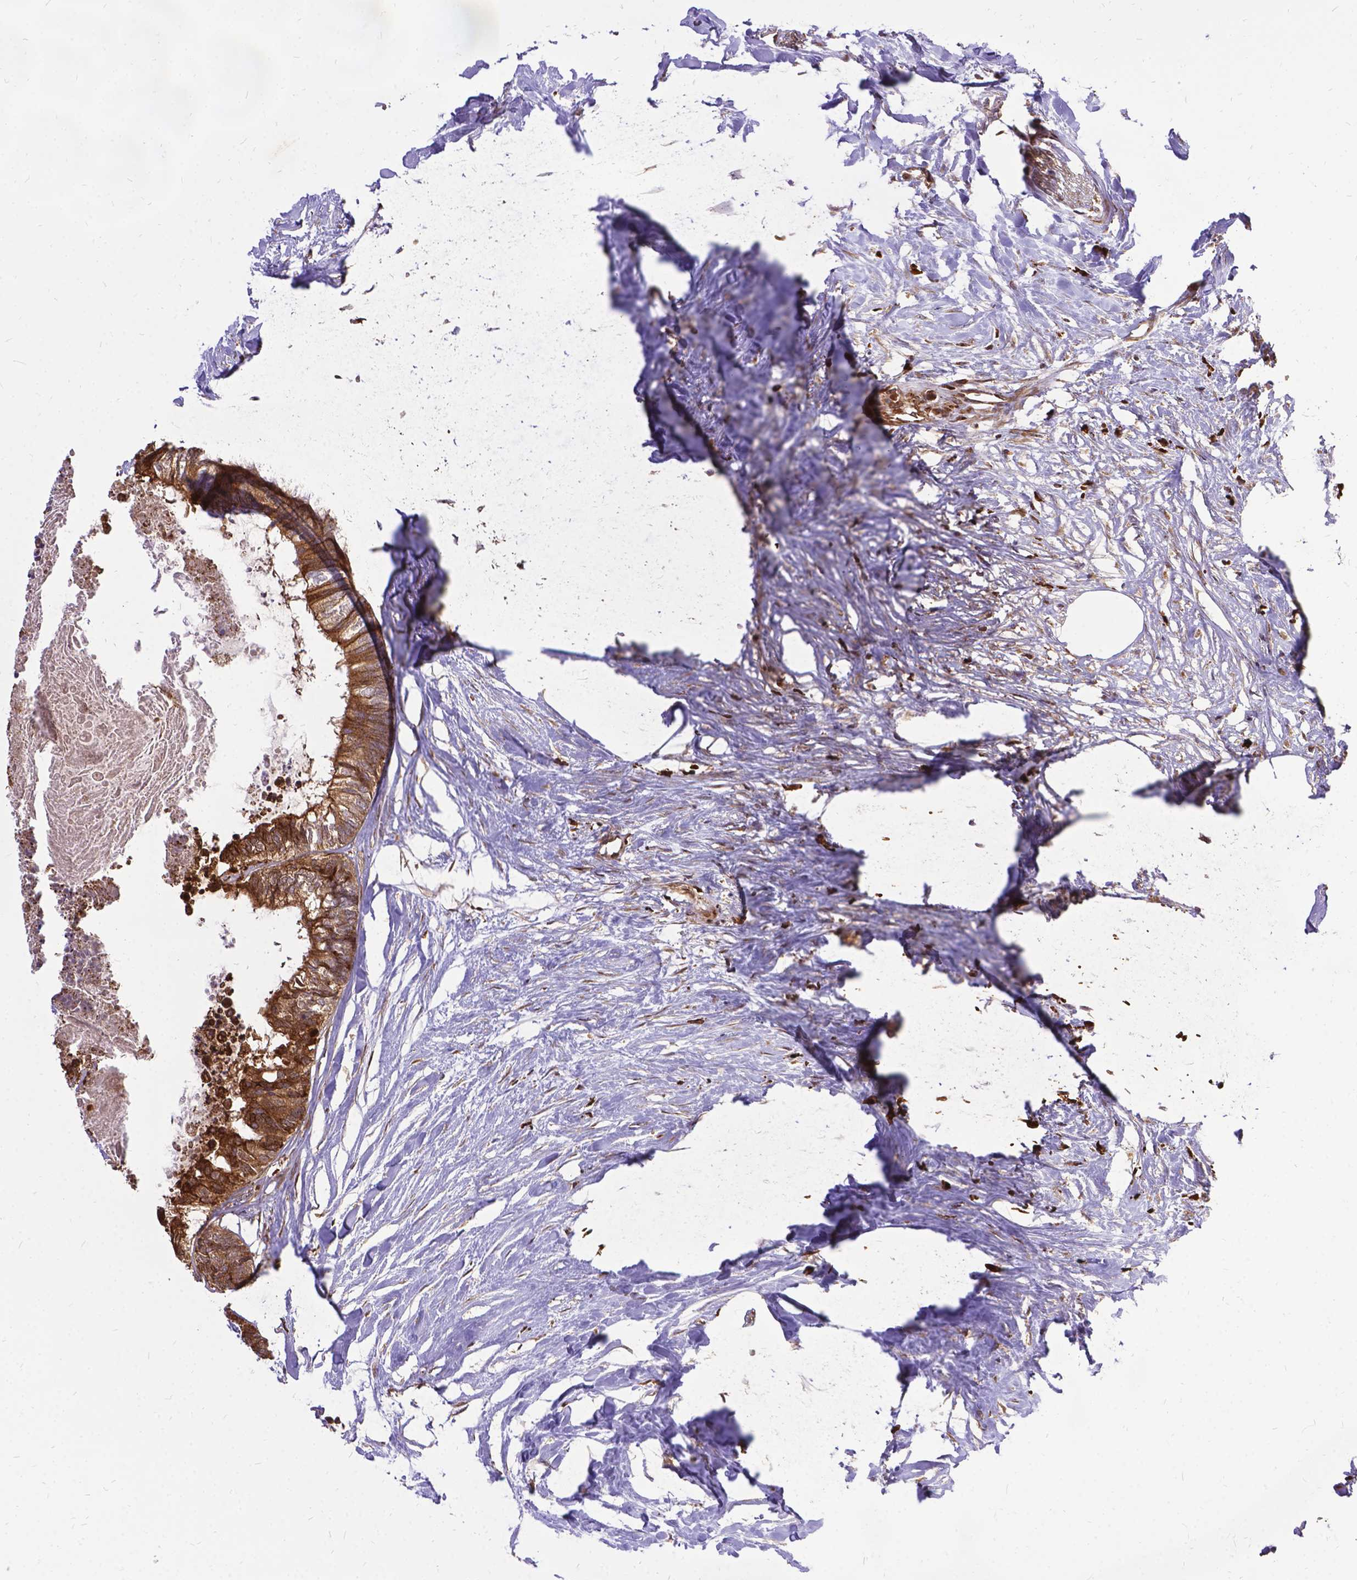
{"staining": {"intensity": "moderate", "quantity": ">75%", "location": "cytoplasmic/membranous"}, "tissue": "colorectal cancer", "cell_type": "Tumor cells", "image_type": "cancer", "snomed": [{"axis": "morphology", "description": "Adenocarcinoma, NOS"}, {"axis": "topography", "description": "Colon"}, {"axis": "topography", "description": "Rectum"}], "caption": "Approximately >75% of tumor cells in colorectal cancer reveal moderate cytoplasmic/membranous protein expression as visualized by brown immunohistochemical staining.", "gene": "DENND6A", "patient": {"sex": "male", "age": 57}}